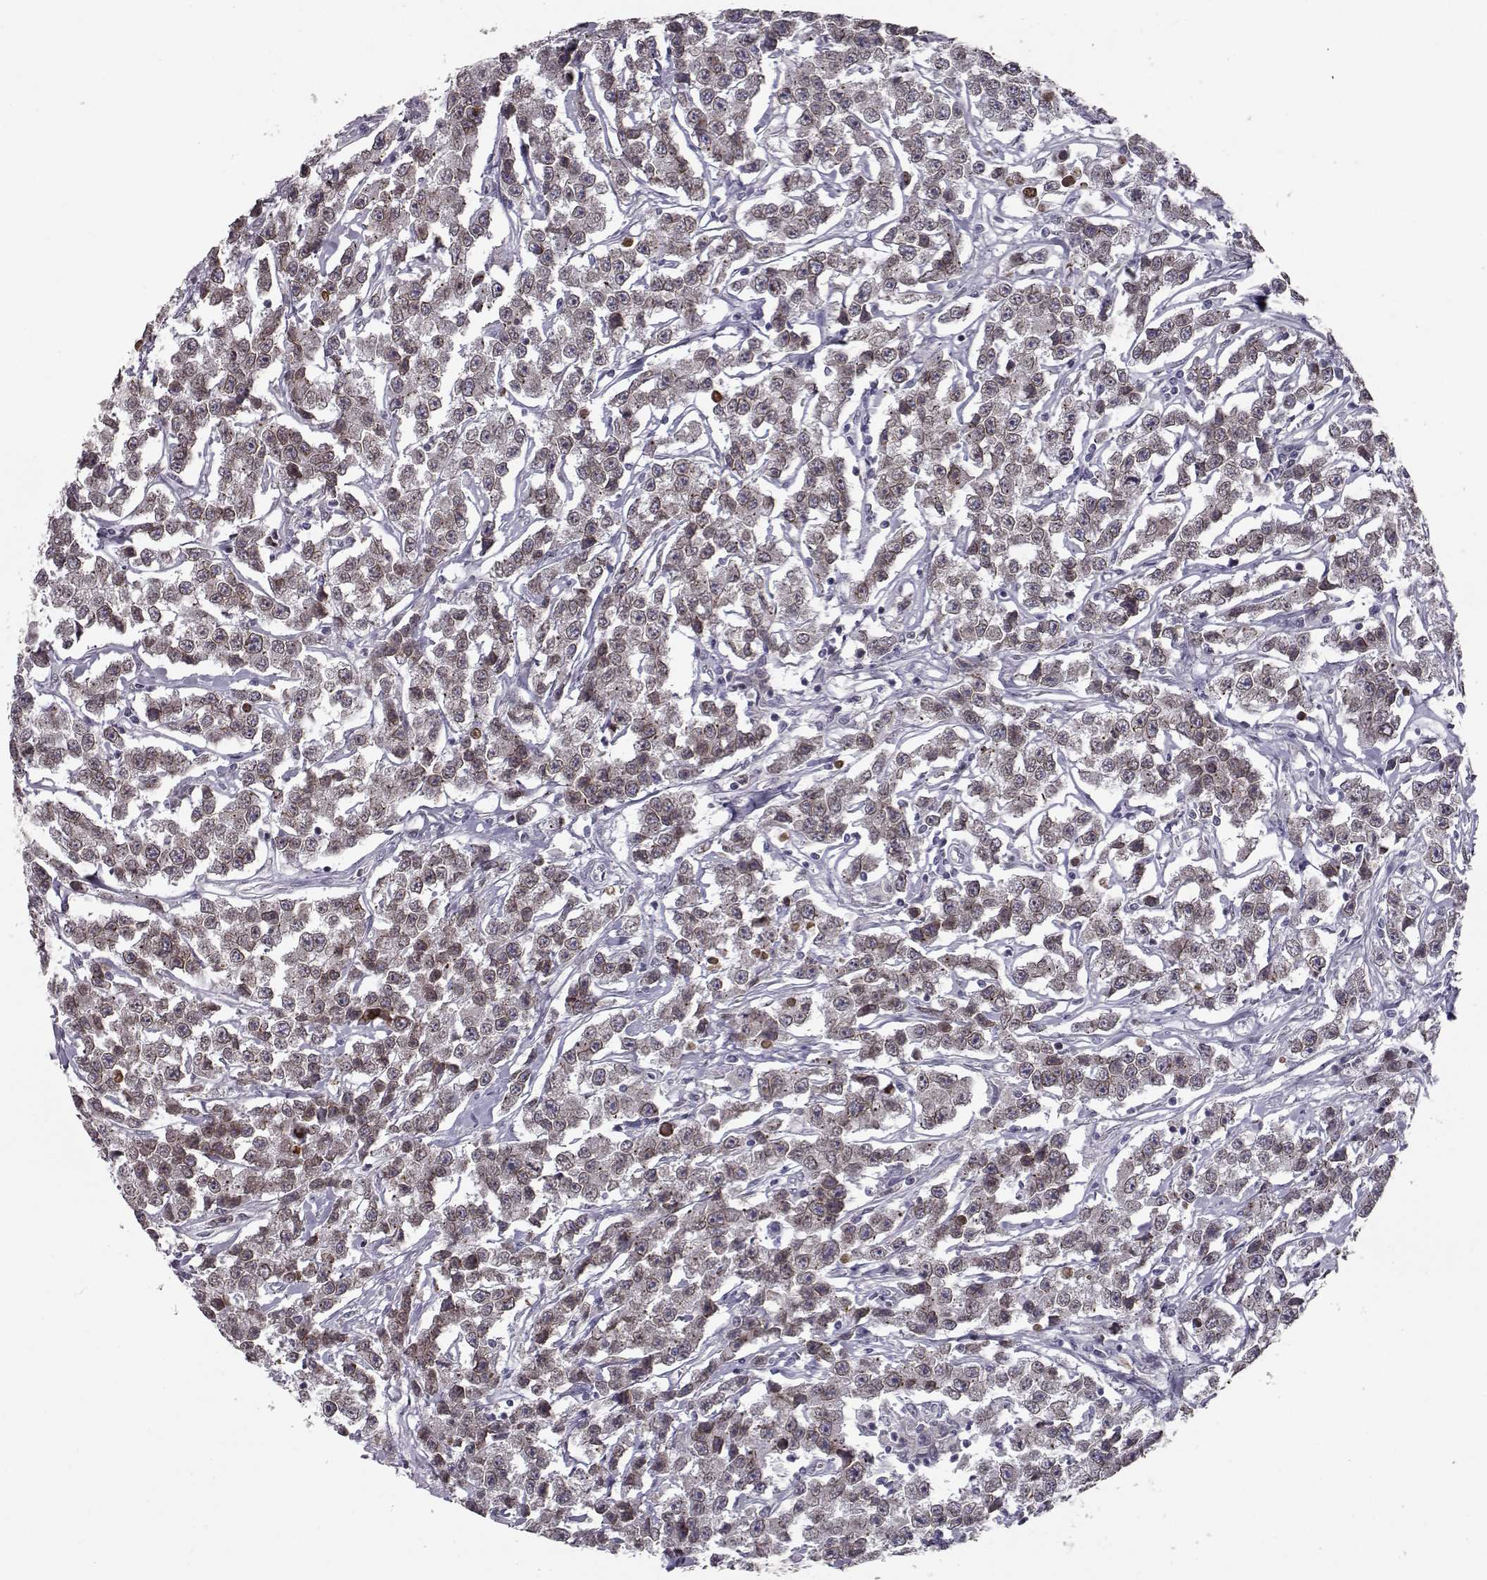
{"staining": {"intensity": "weak", "quantity": ">75%", "location": "cytoplasmic/membranous,nuclear"}, "tissue": "testis cancer", "cell_type": "Tumor cells", "image_type": "cancer", "snomed": [{"axis": "morphology", "description": "Seminoma, NOS"}, {"axis": "topography", "description": "Testis"}], "caption": "Tumor cells exhibit low levels of weak cytoplasmic/membranous and nuclear positivity in about >75% of cells in human testis cancer (seminoma).", "gene": "NUP37", "patient": {"sex": "male", "age": 59}}